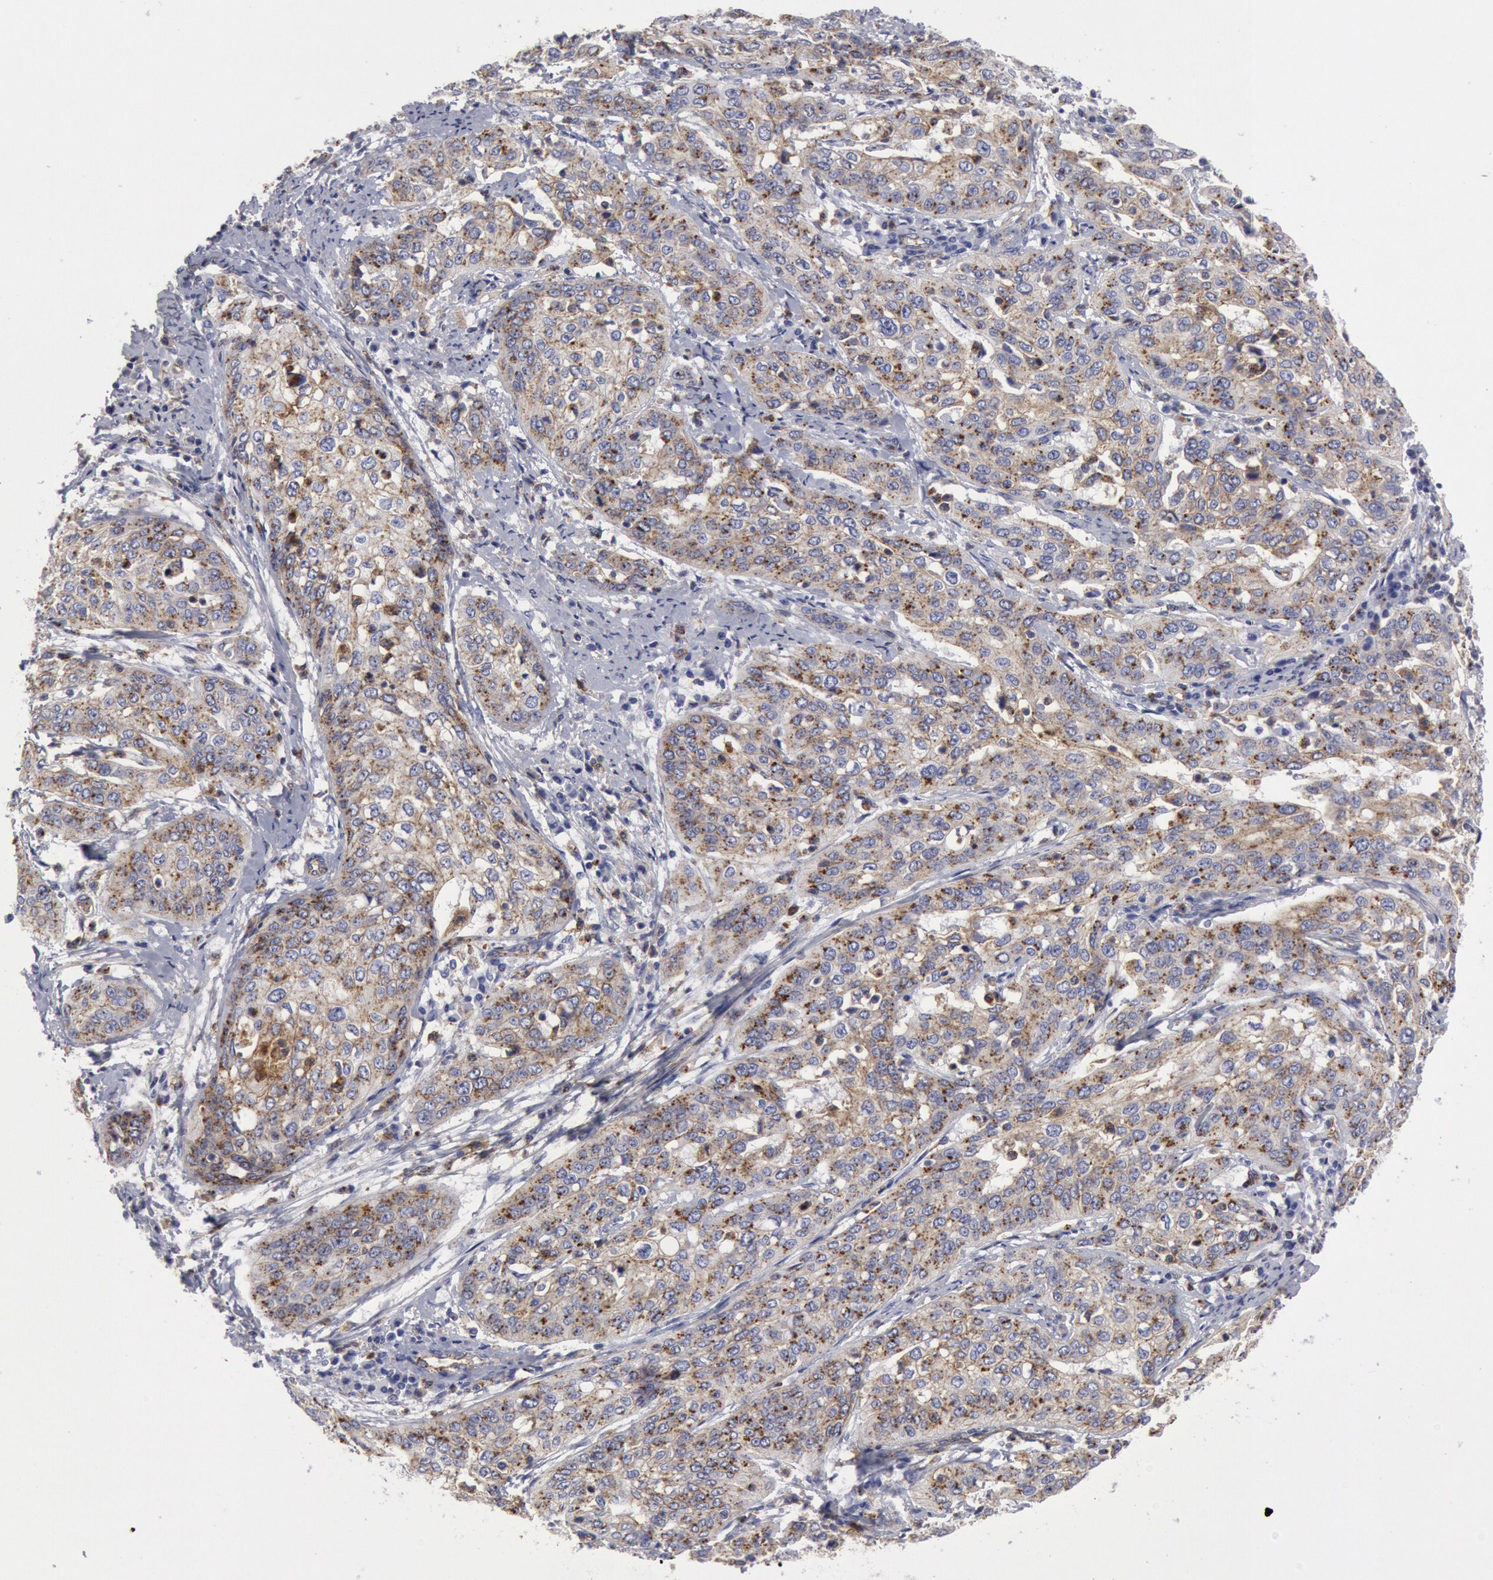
{"staining": {"intensity": "weak", "quantity": "<25%", "location": "cytoplasmic/membranous"}, "tissue": "cervical cancer", "cell_type": "Tumor cells", "image_type": "cancer", "snomed": [{"axis": "morphology", "description": "Squamous cell carcinoma, NOS"}, {"axis": "topography", "description": "Cervix"}], "caption": "This histopathology image is of cervical squamous cell carcinoma stained with immunohistochemistry to label a protein in brown with the nuclei are counter-stained blue. There is no staining in tumor cells.", "gene": "FLOT1", "patient": {"sex": "female", "age": 41}}